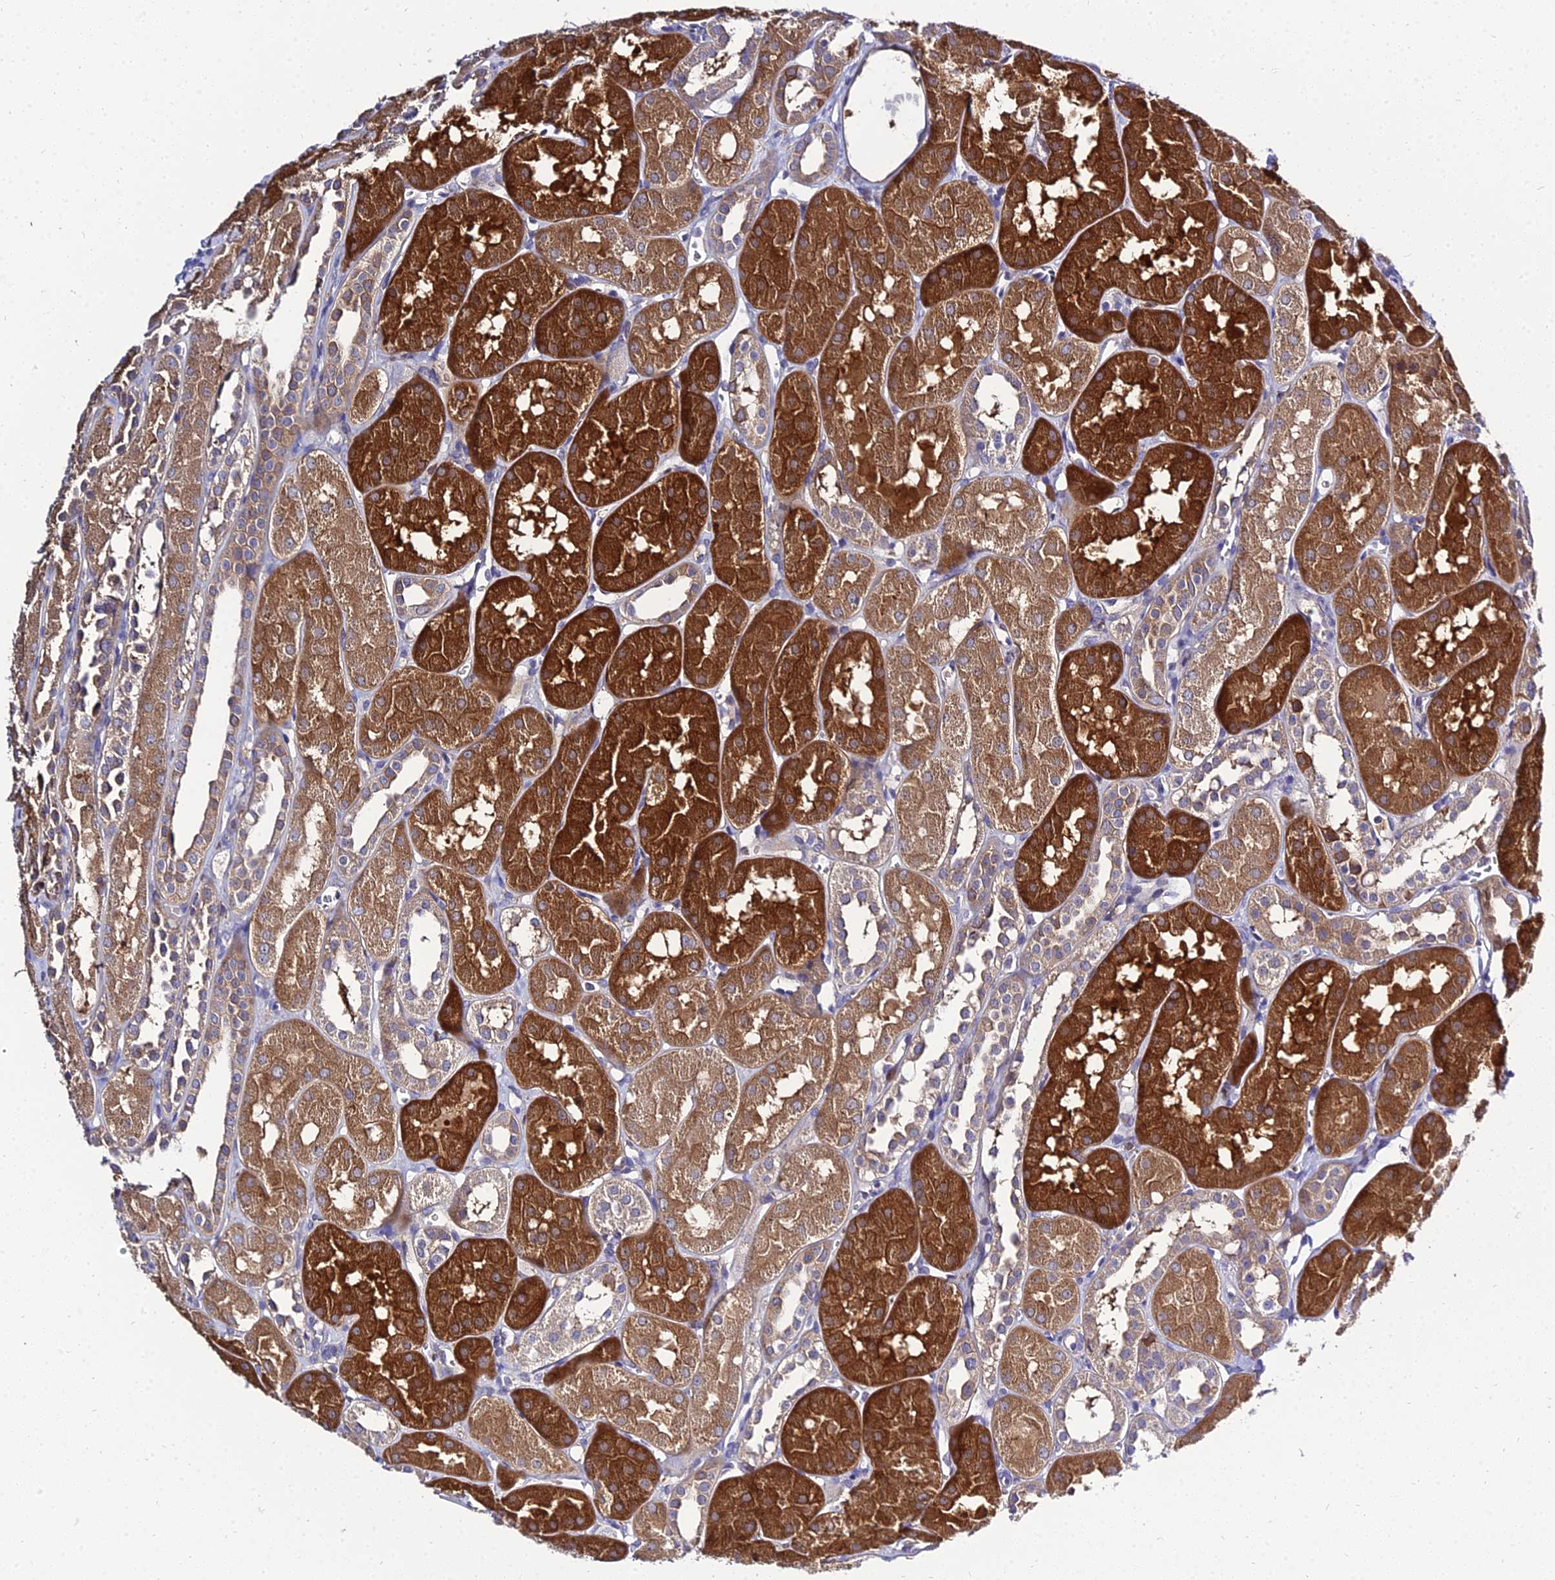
{"staining": {"intensity": "negative", "quantity": "none", "location": "none"}, "tissue": "kidney", "cell_type": "Cells in glomeruli", "image_type": "normal", "snomed": [{"axis": "morphology", "description": "Normal tissue, NOS"}, {"axis": "topography", "description": "Kidney"}, {"axis": "topography", "description": "Urinary bladder"}], "caption": "Human kidney stained for a protein using immunohistochemistry (IHC) reveals no expression in cells in glomeruli.", "gene": "C2orf69", "patient": {"sex": "male", "age": 16}}